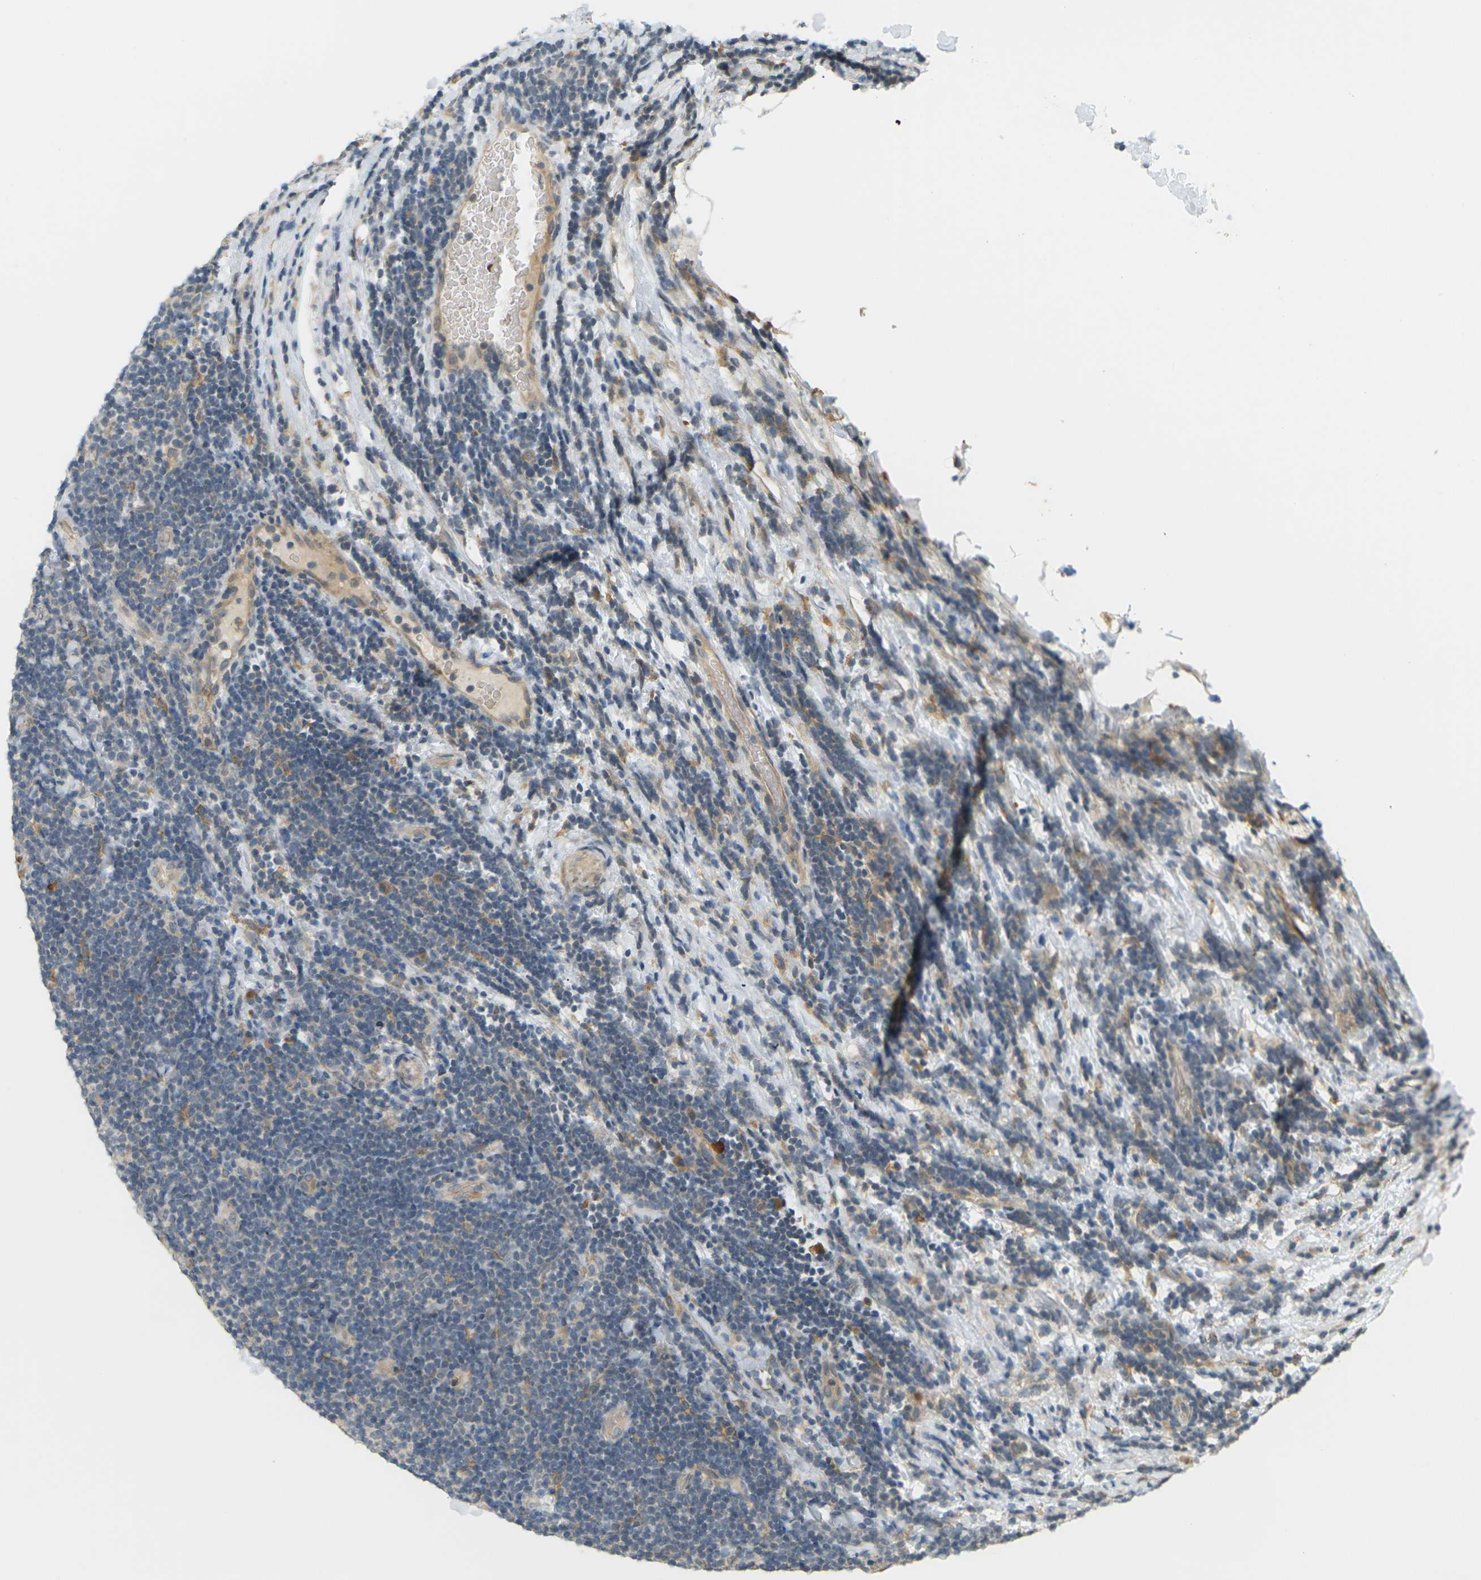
{"staining": {"intensity": "weak", "quantity": "25%-75%", "location": "cytoplasmic/membranous"}, "tissue": "lymphoma", "cell_type": "Tumor cells", "image_type": "cancer", "snomed": [{"axis": "morphology", "description": "Malignant lymphoma, non-Hodgkin's type, Low grade"}, {"axis": "topography", "description": "Lymph node"}], "caption": "Immunohistochemistry of malignant lymphoma, non-Hodgkin's type (low-grade) exhibits low levels of weak cytoplasmic/membranous expression in about 25%-75% of tumor cells. The protein is shown in brown color, while the nuclei are stained blue.", "gene": "SOCS6", "patient": {"sex": "male", "age": 83}}